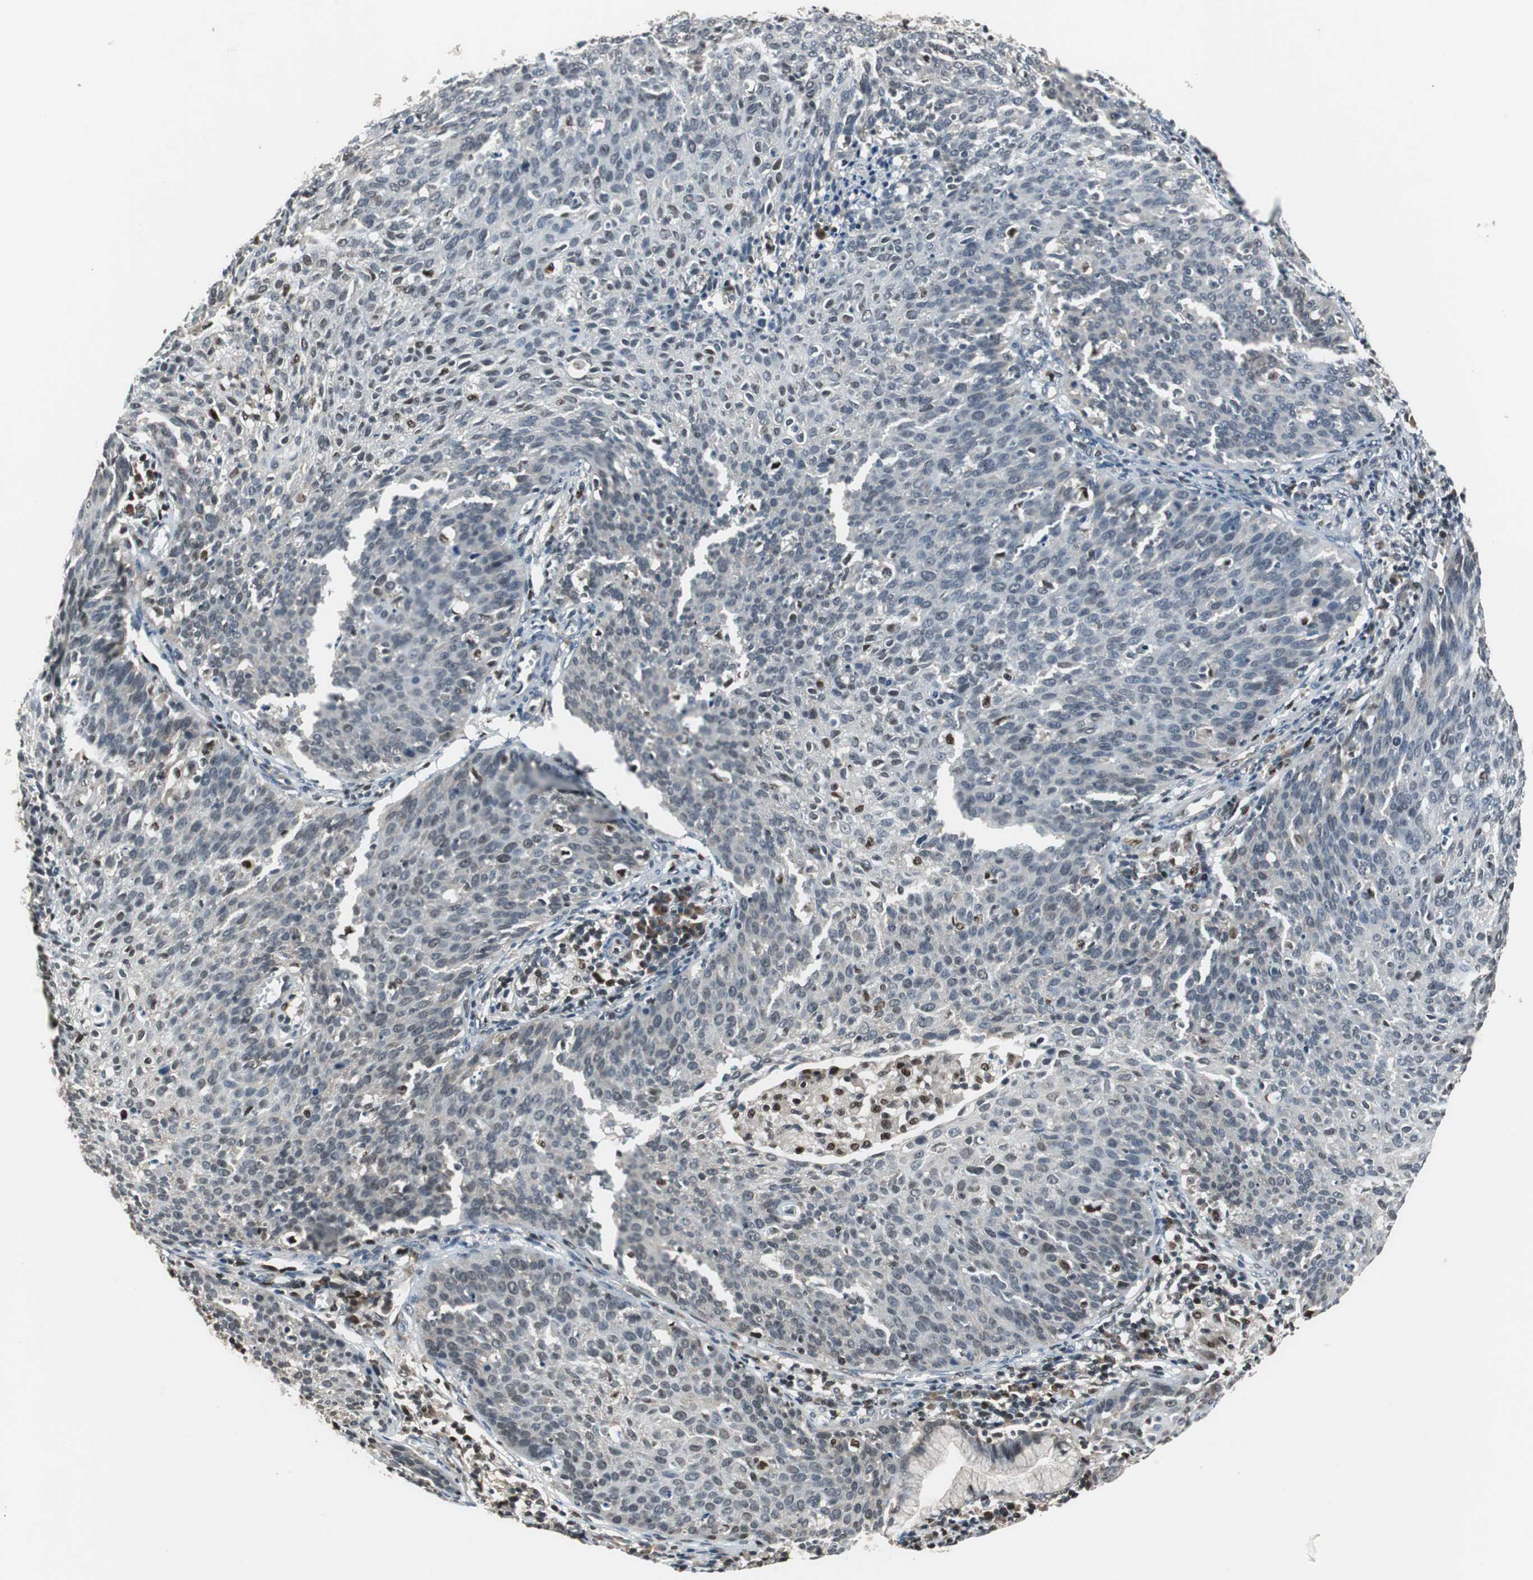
{"staining": {"intensity": "weak", "quantity": "25%-75%", "location": "nuclear"}, "tissue": "cervical cancer", "cell_type": "Tumor cells", "image_type": "cancer", "snomed": [{"axis": "morphology", "description": "Squamous cell carcinoma, NOS"}, {"axis": "topography", "description": "Cervix"}], "caption": "Protein expression analysis of squamous cell carcinoma (cervical) exhibits weak nuclear positivity in approximately 25%-75% of tumor cells.", "gene": "MAFB", "patient": {"sex": "female", "age": 38}}